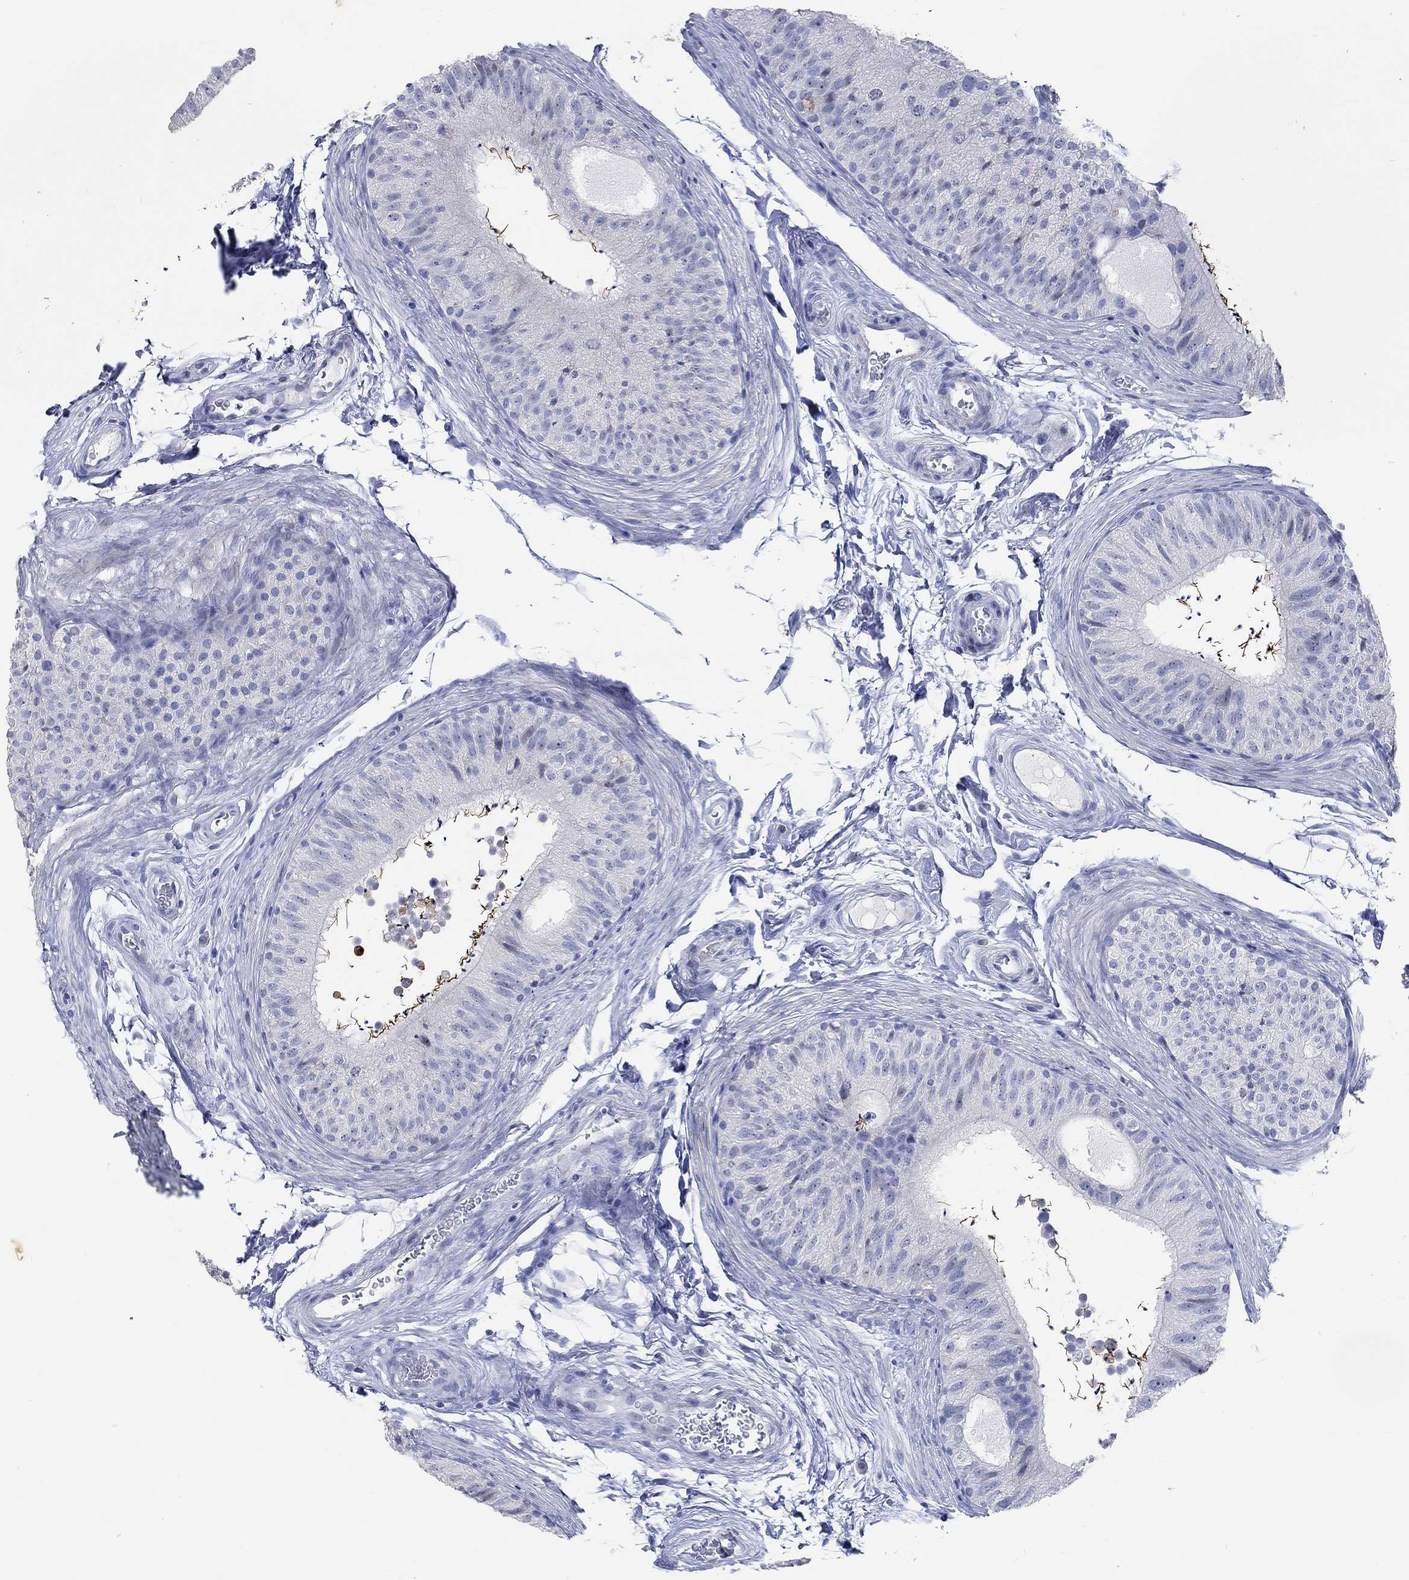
{"staining": {"intensity": "moderate", "quantity": "<25%", "location": "cytoplasmic/membranous"}, "tissue": "epididymis", "cell_type": "Glandular cells", "image_type": "normal", "snomed": [{"axis": "morphology", "description": "Normal tissue, NOS"}, {"axis": "topography", "description": "Epididymis"}], "caption": "Epididymis stained for a protein (brown) shows moderate cytoplasmic/membranous positive expression in approximately <25% of glandular cells.", "gene": "C4orf47", "patient": {"sex": "male", "age": 32}}